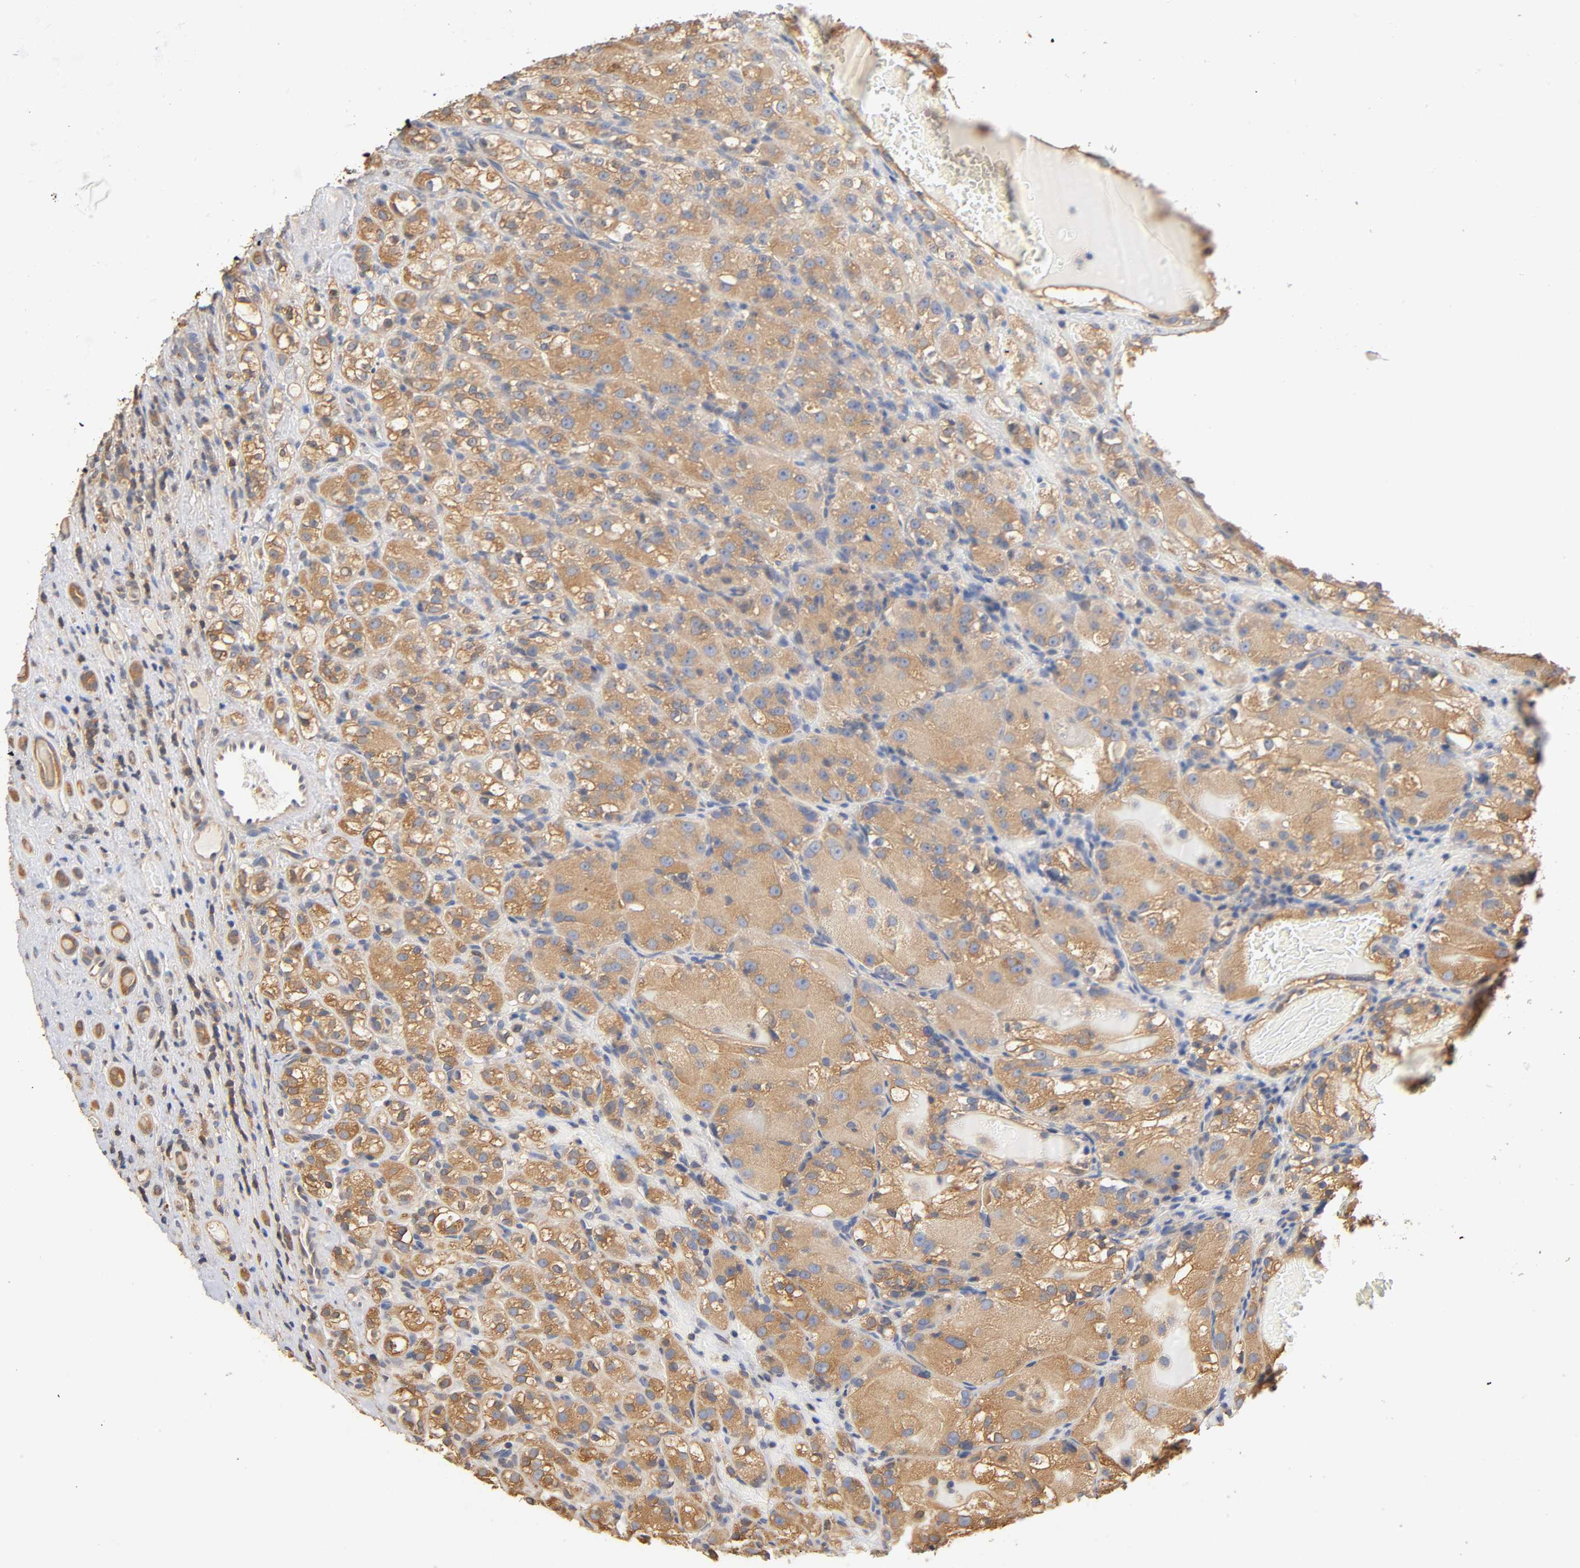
{"staining": {"intensity": "moderate", "quantity": ">75%", "location": "cytoplasmic/membranous"}, "tissue": "renal cancer", "cell_type": "Tumor cells", "image_type": "cancer", "snomed": [{"axis": "morphology", "description": "Normal tissue, NOS"}, {"axis": "morphology", "description": "Adenocarcinoma, NOS"}, {"axis": "topography", "description": "Kidney"}], "caption": "Renal cancer stained with DAB (3,3'-diaminobenzidine) IHC displays medium levels of moderate cytoplasmic/membranous expression in about >75% of tumor cells.", "gene": "ALDOA", "patient": {"sex": "male", "age": 61}}